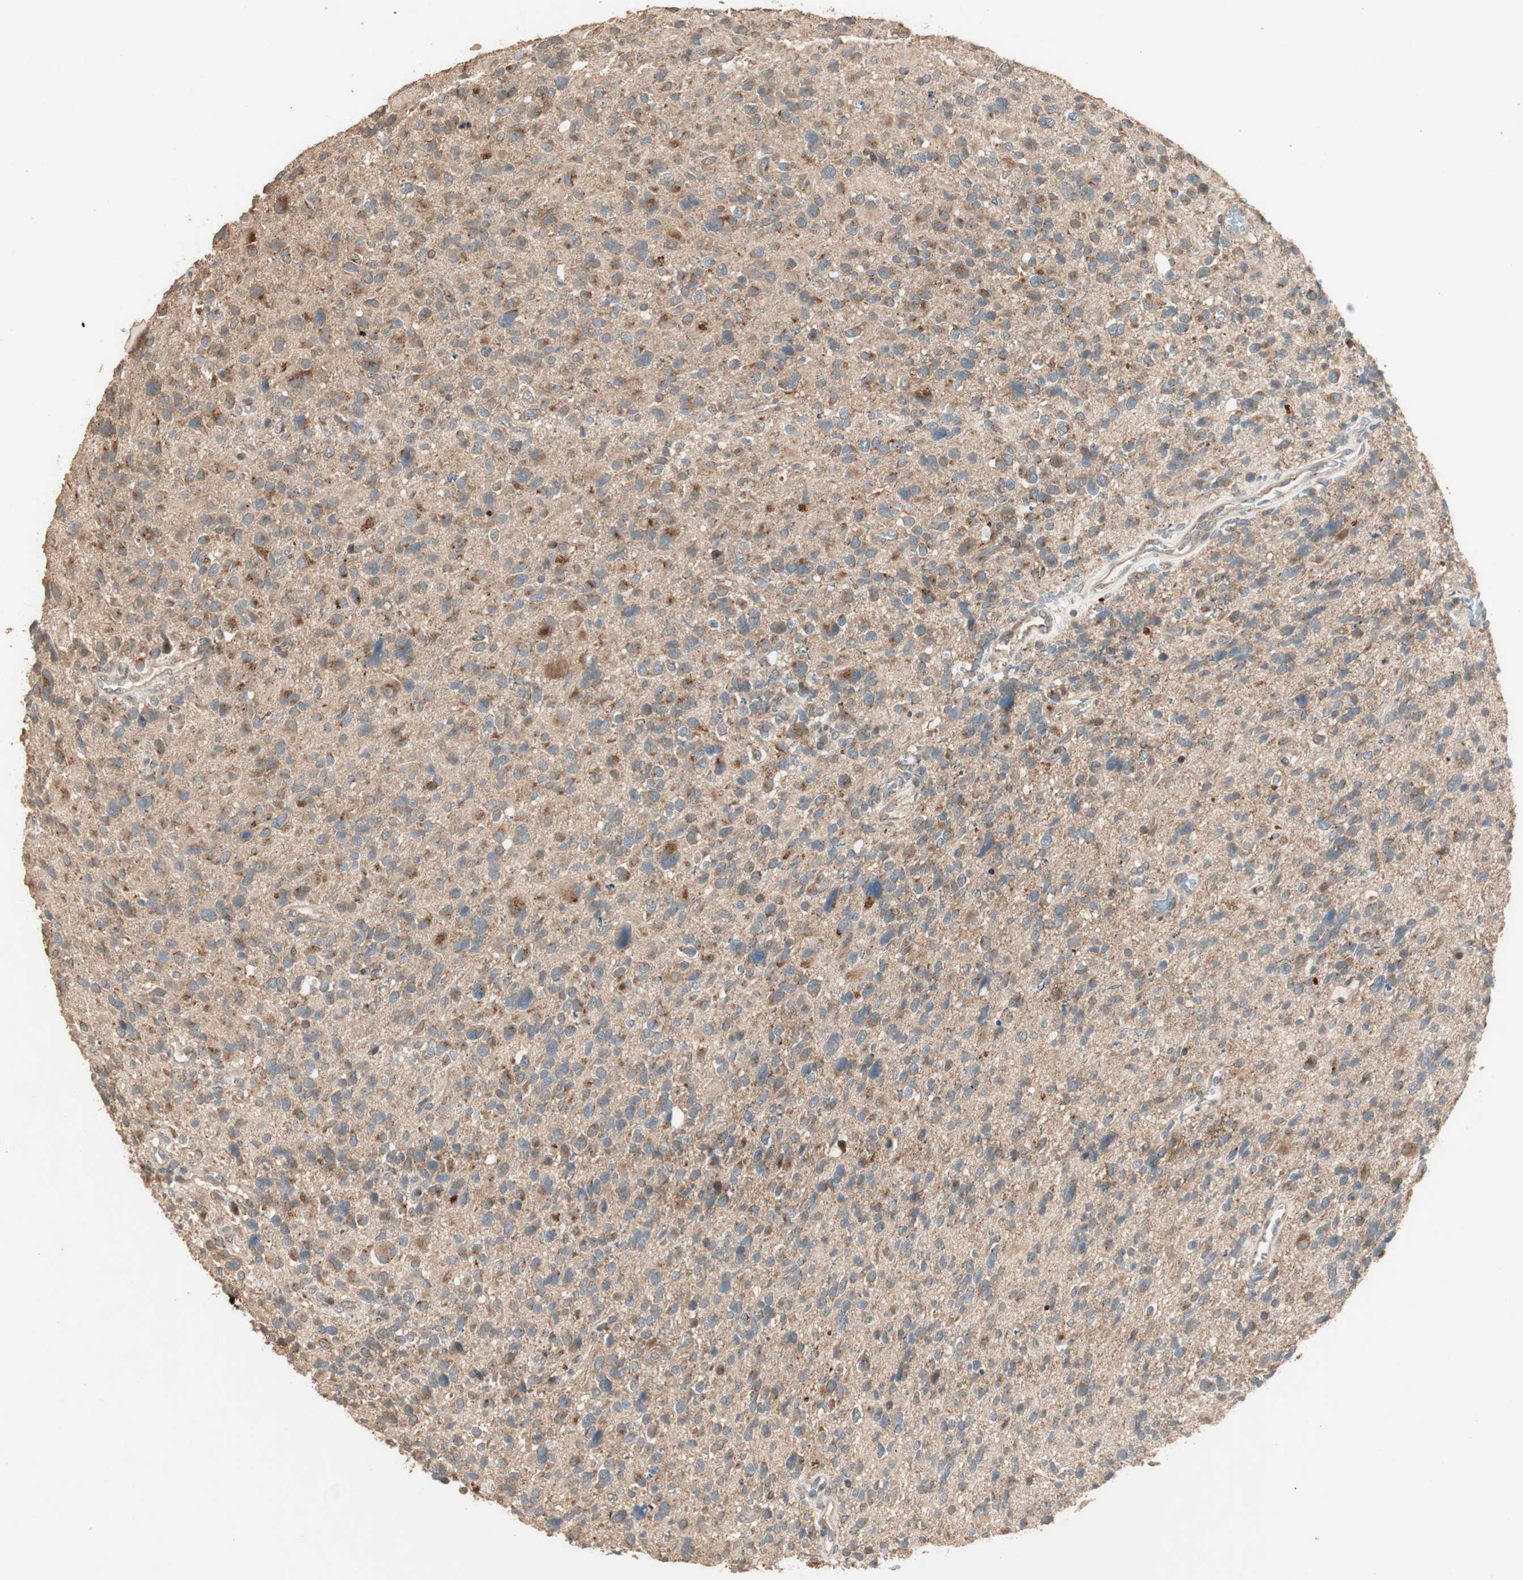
{"staining": {"intensity": "moderate", "quantity": ">75%", "location": "cytoplasmic/membranous"}, "tissue": "glioma", "cell_type": "Tumor cells", "image_type": "cancer", "snomed": [{"axis": "morphology", "description": "Glioma, malignant, High grade"}, {"axis": "topography", "description": "Brain"}], "caption": "This is a histology image of immunohistochemistry staining of malignant high-grade glioma, which shows moderate positivity in the cytoplasmic/membranous of tumor cells.", "gene": "RARRES1", "patient": {"sex": "male", "age": 48}}